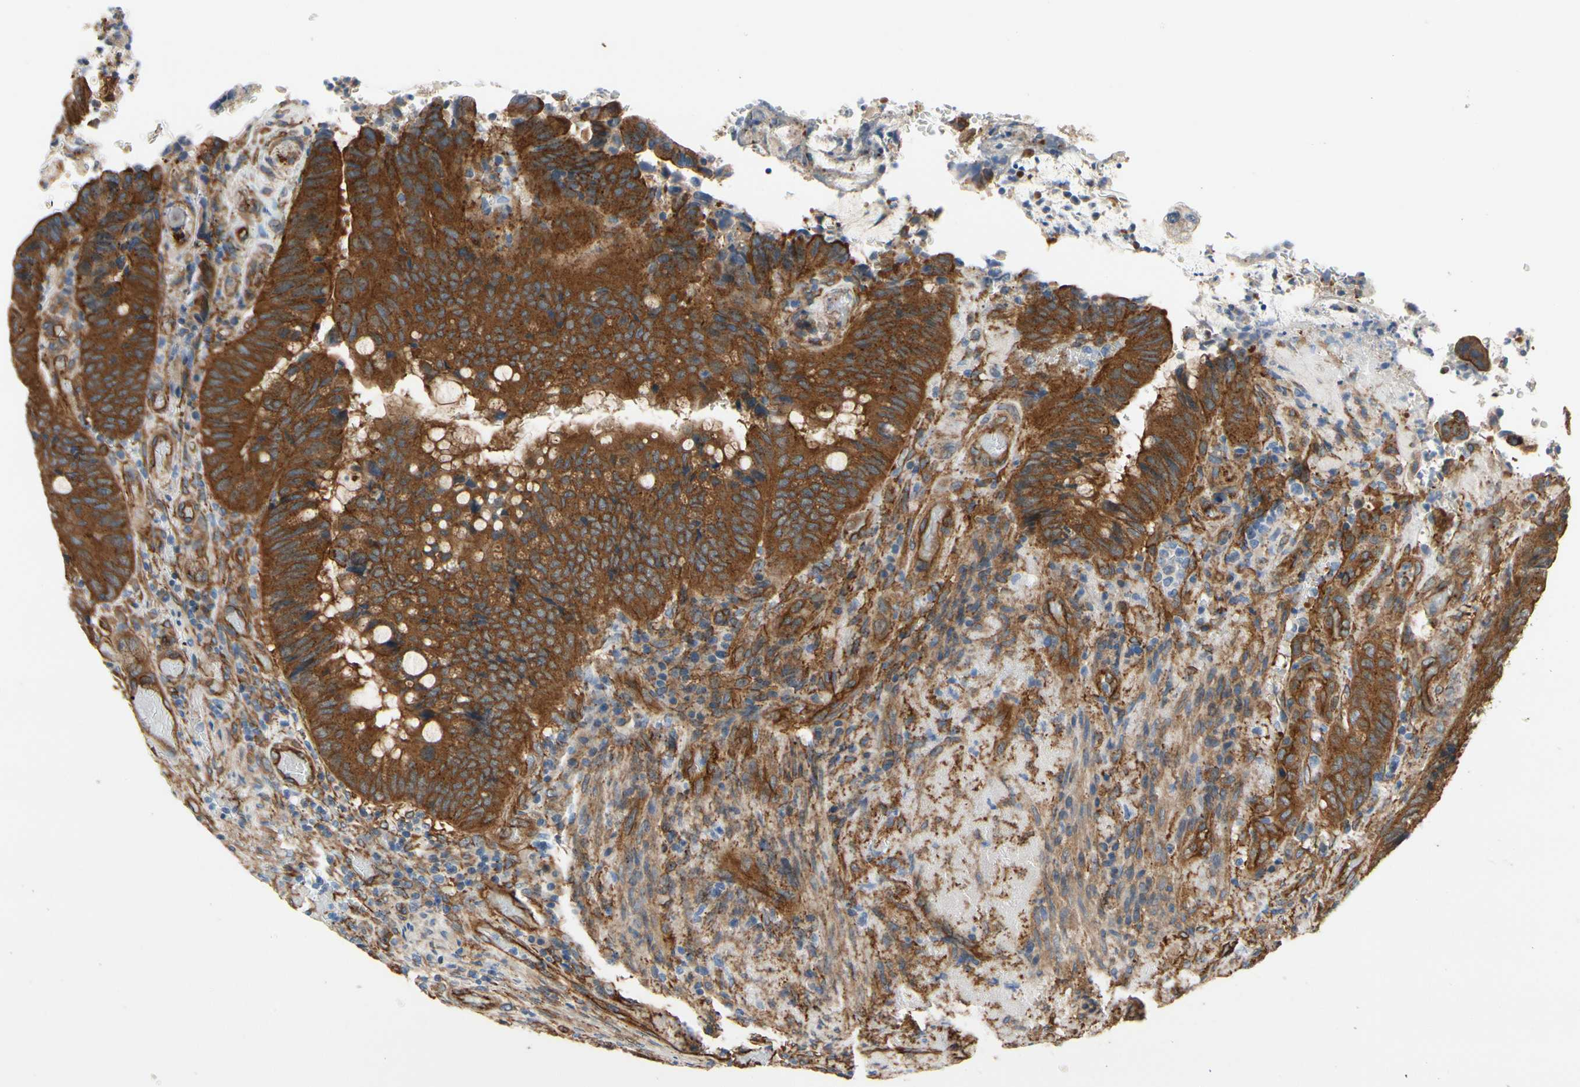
{"staining": {"intensity": "strong", "quantity": ">75%", "location": "cytoplasmic/membranous"}, "tissue": "colorectal cancer", "cell_type": "Tumor cells", "image_type": "cancer", "snomed": [{"axis": "morphology", "description": "Normal tissue, NOS"}, {"axis": "morphology", "description": "Adenocarcinoma, NOS"}, {"axis": "topography", "description": "Rectum"}, {"axis": "topography", "description": "Peripheral nerve tissue"}], "caption": "Immunohistochemistry (IHC) (DAB) staining of adenocarcinoma (colorectal) displays strong cytoplasmic/membranous protein staining in approximately >75% of tumor cells.", "gene": "CTTNBP2", "patient": {"sex": "male", "age": 92}}